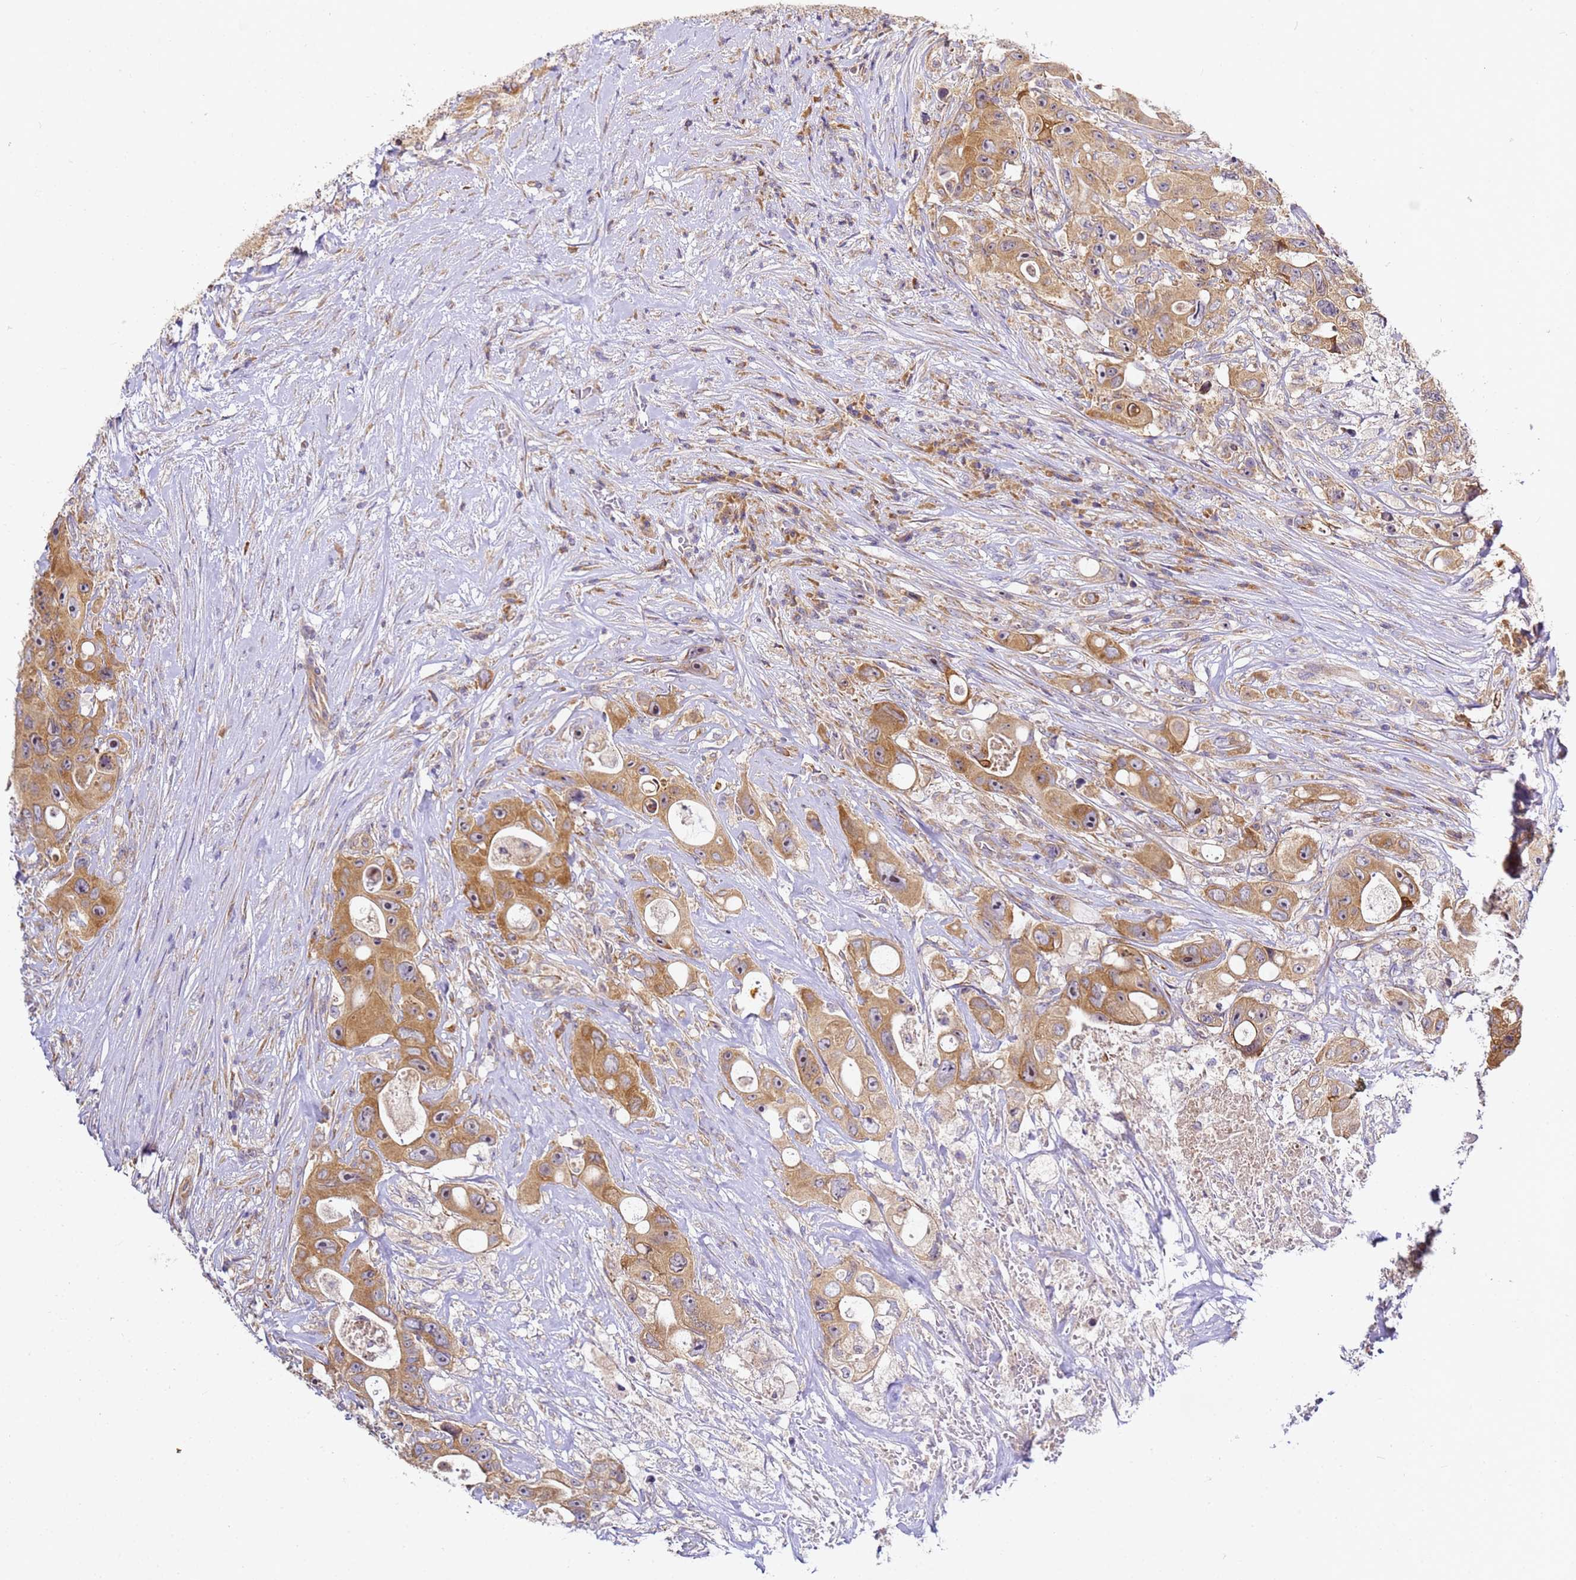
{"staining": {"intensity": "moderate", "quantity": ">75%", "location": "cytoplasmic/membranous"}, "tissue": "colorectal cancer", "cell_type": "Tumor cells", "image_type": "cancer", "snomed": [{"axis": "morphology", "description": "Adenocarcinoma, NOS"}, {"axis": "topography", "description": "Colon"}], "caption": "Colorectal cancer (adenocarcinoma) tissue reveals moderate cytoplasmic/membranous positivity in approximately >75% of tumor cells", "gene": "RPL13A", "patient": {"sex": "female", "age": 46}}